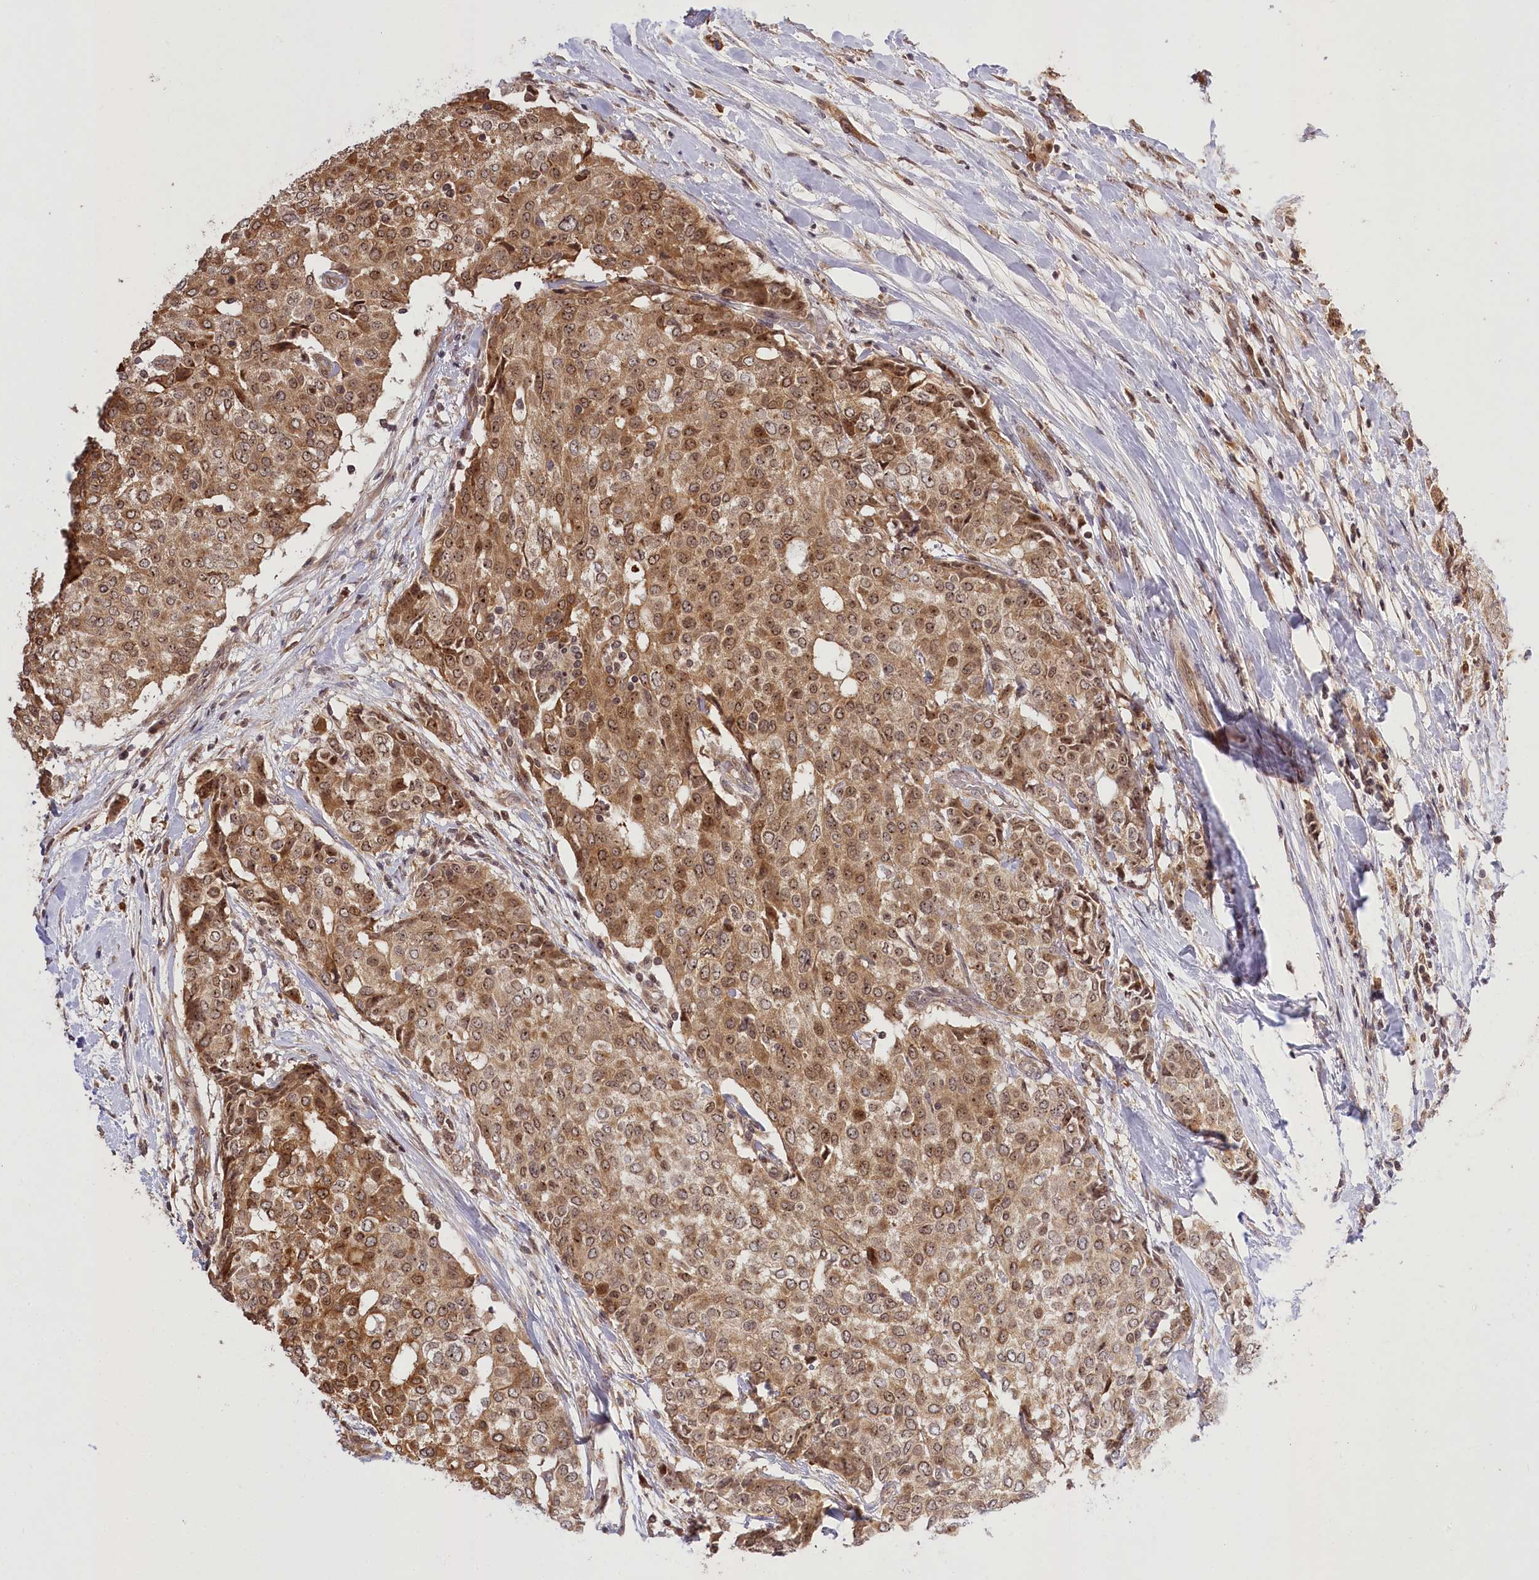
{"staining": {"intensity": "moderate", "quantity": ">75%", "location": "cytoplasmic/membranous,nuclear"}, "tissue": "breast cancer", "cell_type": "Tumor cells", "image_type": "cancer", "snomed": [{"axis": "morphology", "description": "Lobular carcinoma"}, {"axis": "topography", "description": "Breast"}], "caption": "Moderate cytoplasmic/membranous and nuclear staining is appreciated in about >75% of tumor cells in breast lobular carcinoma.", "gene": "SERGEF", "patient": {"sex": "female", "age": 51}}